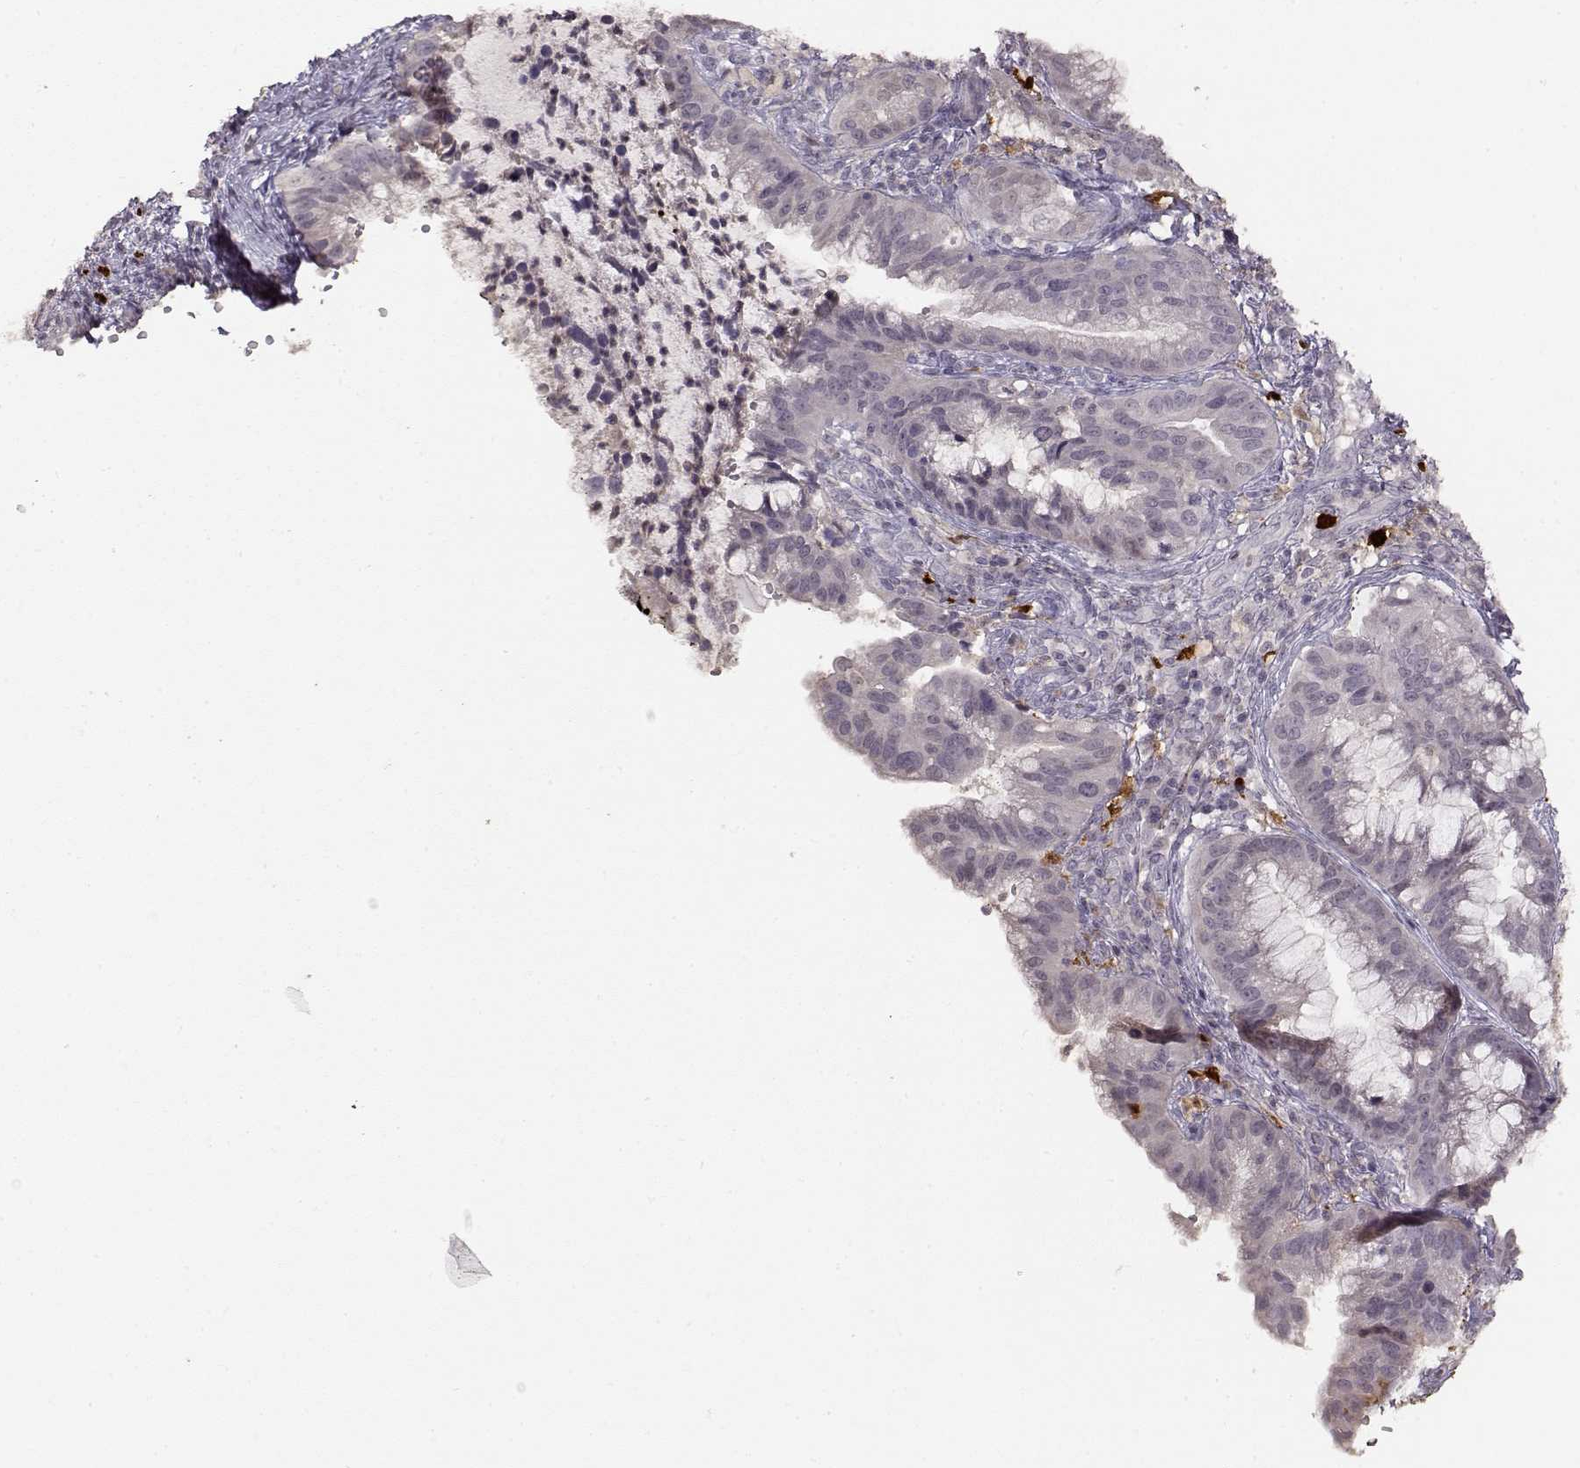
{"staining": {"intensity": "negative", "quantity": "none", "location": "none"}, "tissue": "cervical cancer", "cell_type": "Tumor cells", "image_type": "cancer", "snomed": [{"axis": "morphology", "description": "Adenocarcinoma, NOS"}, {"axis": "topography", "description": "Cervix"}], "caption": "Immunohistochemistry micrograph of neoplastic tissue: human cervical cancer stained with DAB reveals no significant protein staining in tumor cells.", "gene": "S100B", "patient": {"sex": "female", "age": 34}}